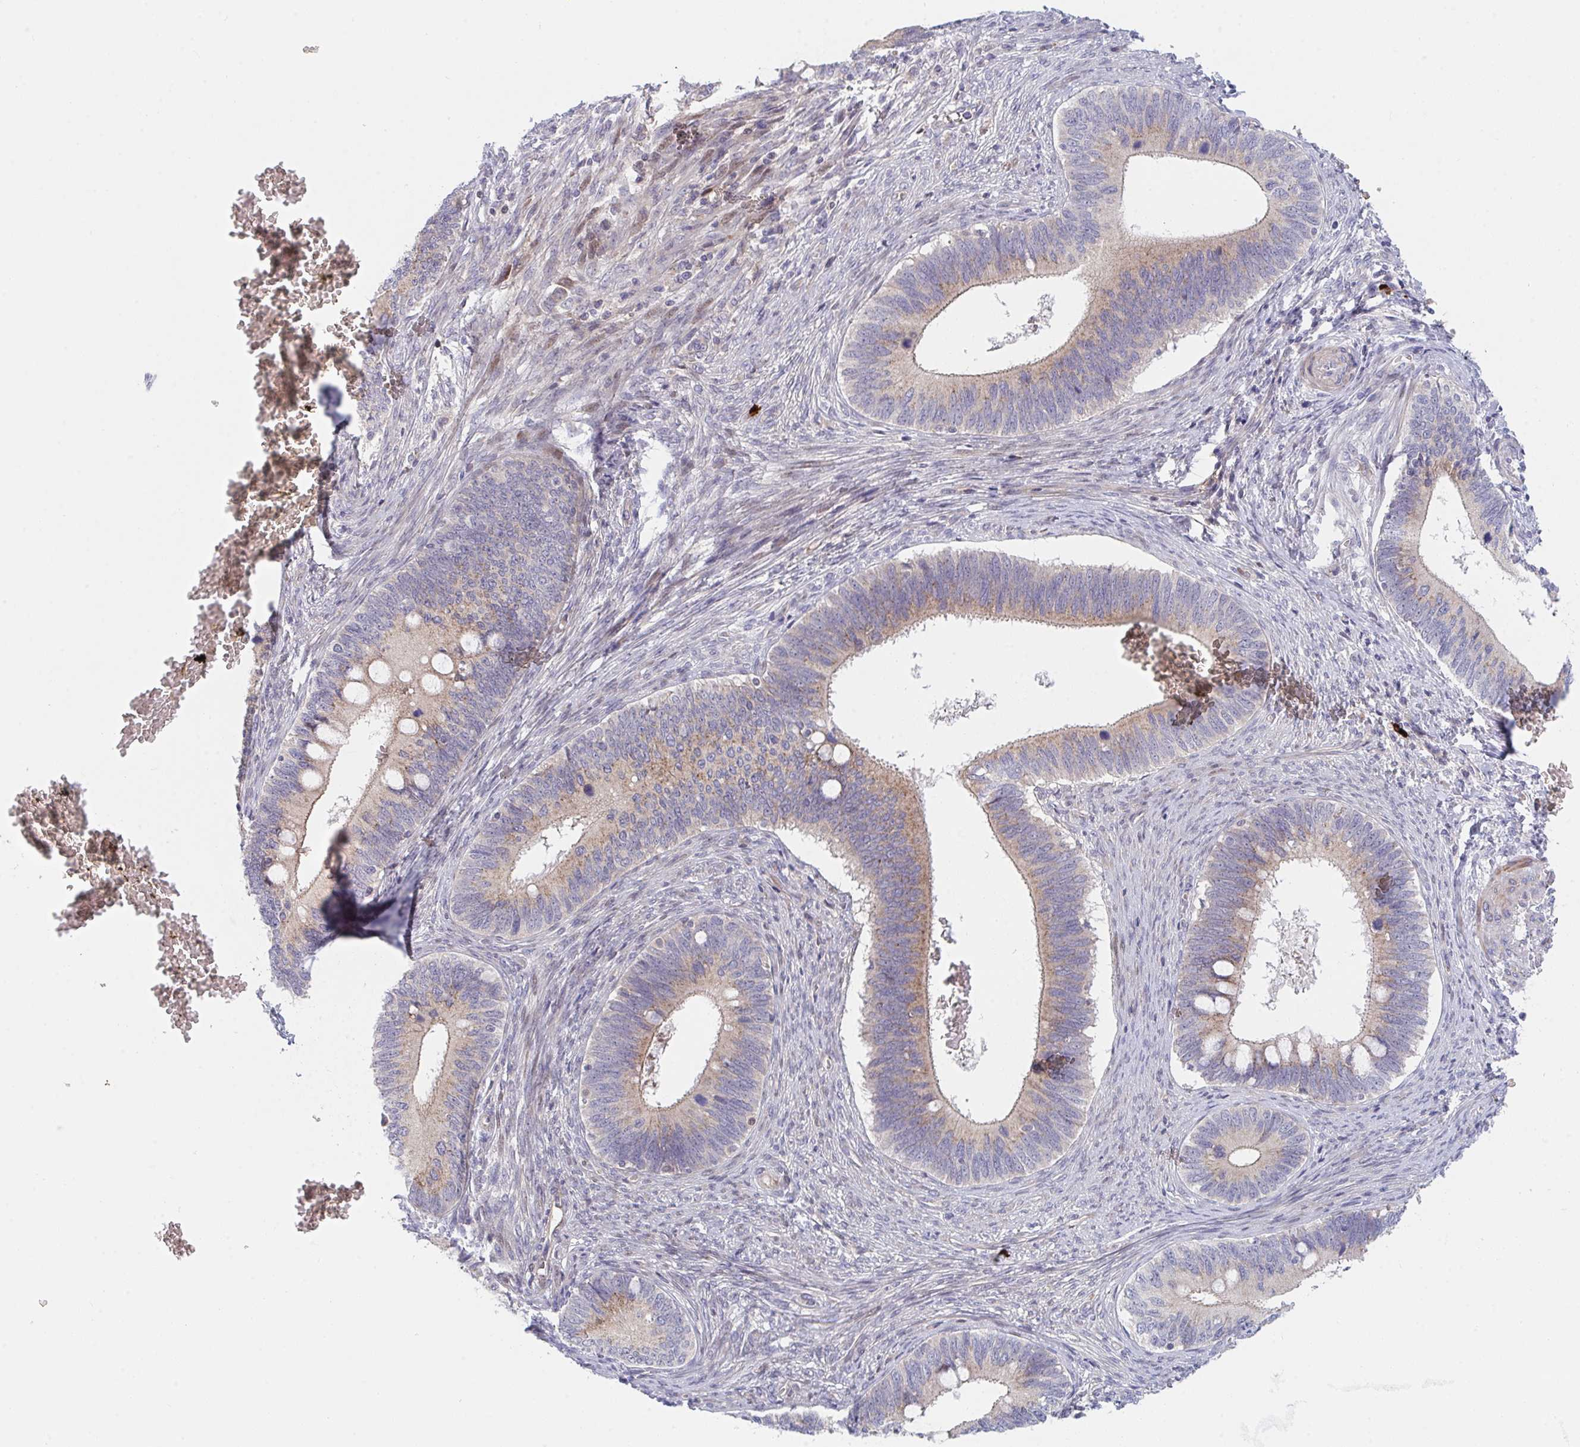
{"staining": {"intensity": "moderate", "quantity": "25%-75%", "location": "cytoplasmic/membranous"}, "tissue": "cervical cancer", "cell_type": "Tumor cells", "image_type": "cancer", "snomed": [{"axis": "morphology", "description": "Adenocarcinoma, NOS"}, {"axis": "topography", "description": "Cervix"}], "caption": "This image shows cervical cancer stained with immunohistochemistry to label a protein in brown. The cytoplasmic/membranous of tumor cells show moderate positivity for the protein. Nuclei are counter-stained blue.", "gene": "TNFSF4", "patient": {"sex": "female", "age": 42}}